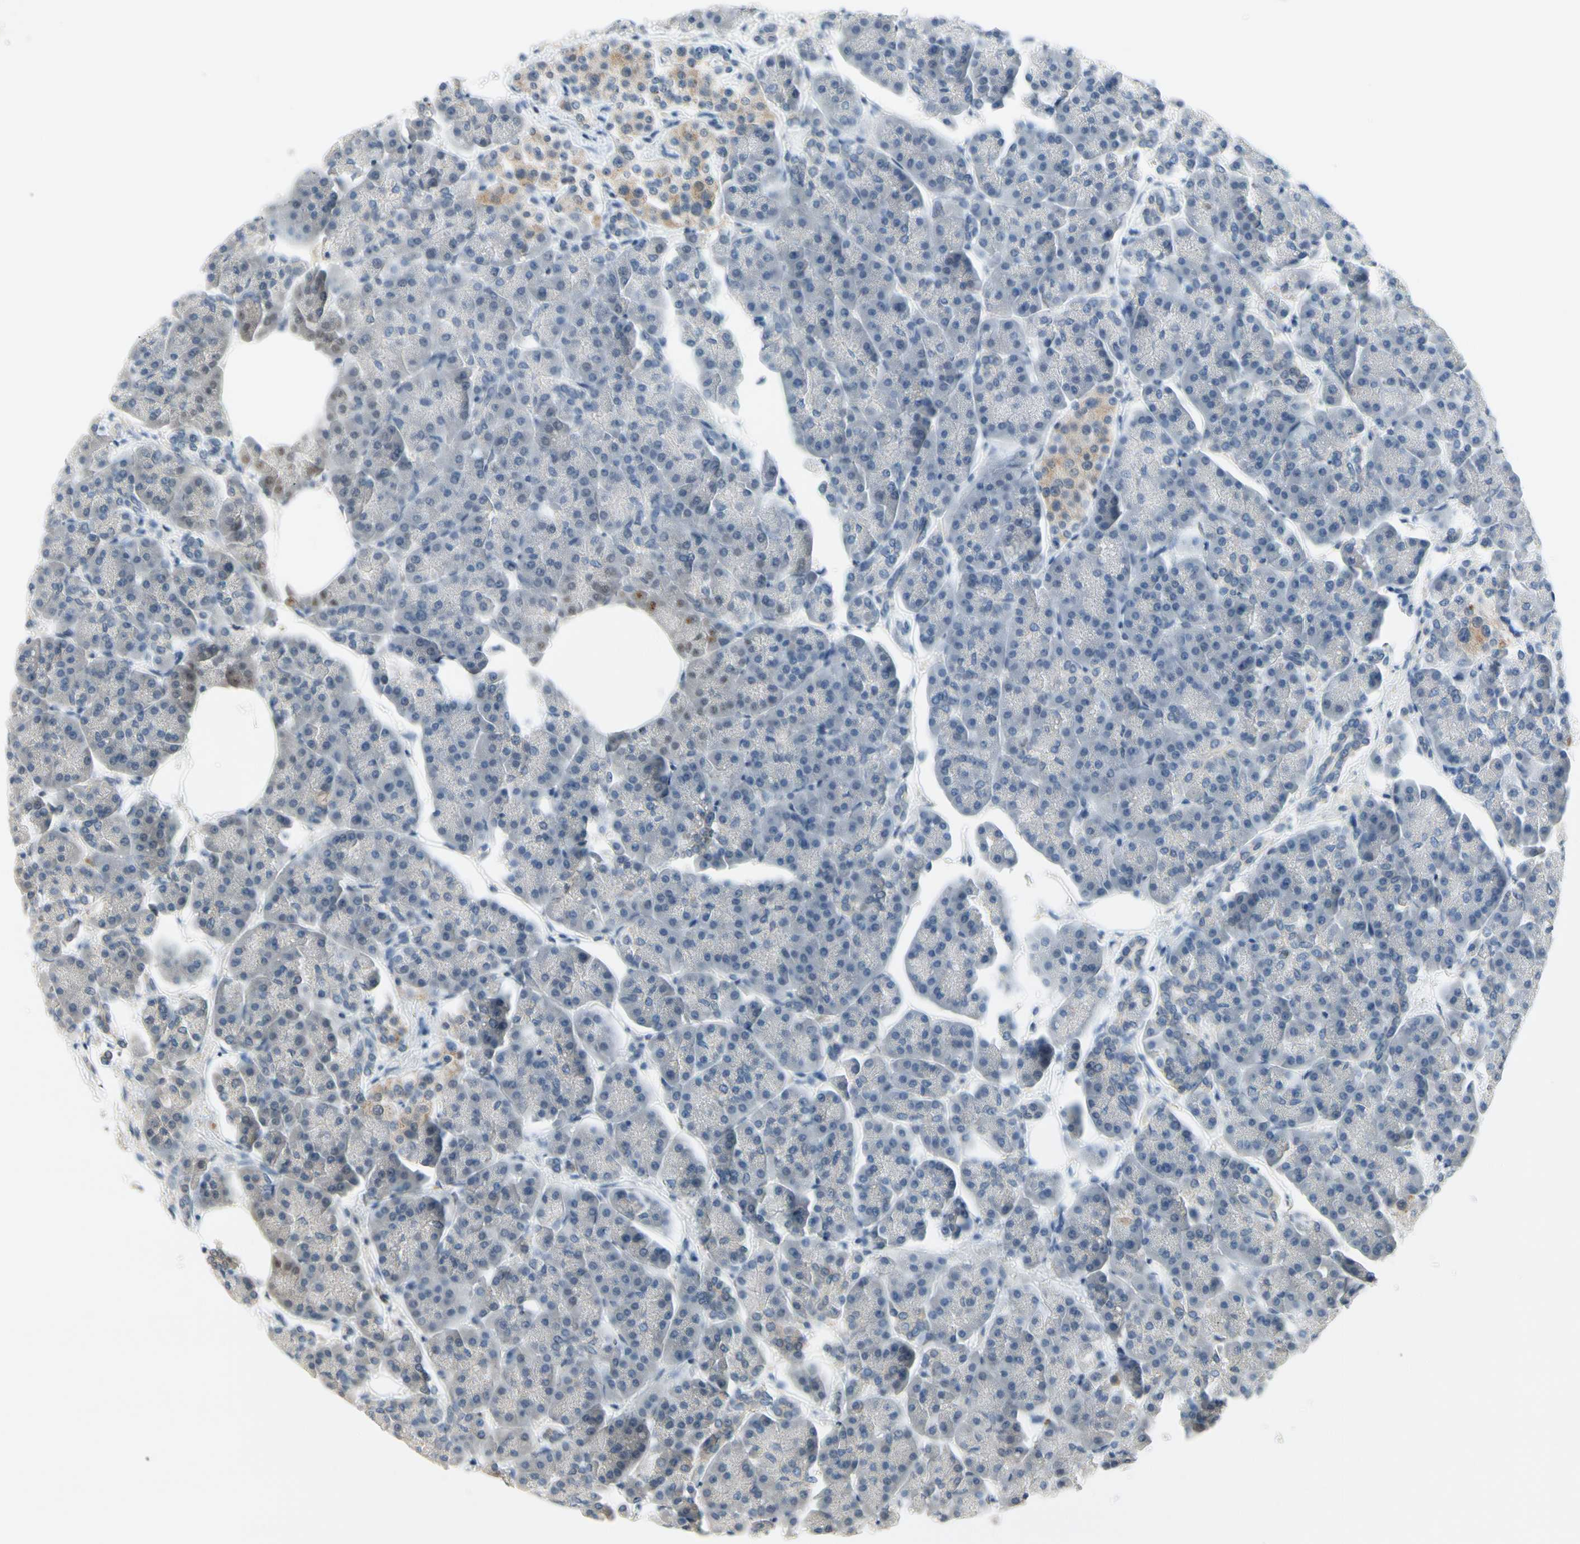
{"staining": {"intensity": "negative", "quantity": "none", "location": "none"}, "tissue": "pancreas", "cell_type": "Exocrine glandular cells", "image_type": "normal", "snomed": [{"axis": "morphology", "description": "Normal tissue, NOS"}, {"axis": "topography", "description": "Pancreas"}], "caption": "An immunohistochemistry histopathology image of unremarkable pancreas is shown. There is no staining in exocrine glandular cells of pancreas.", "gene": "SLC27A6", "patient": {"sex": "female", "age": 70}}